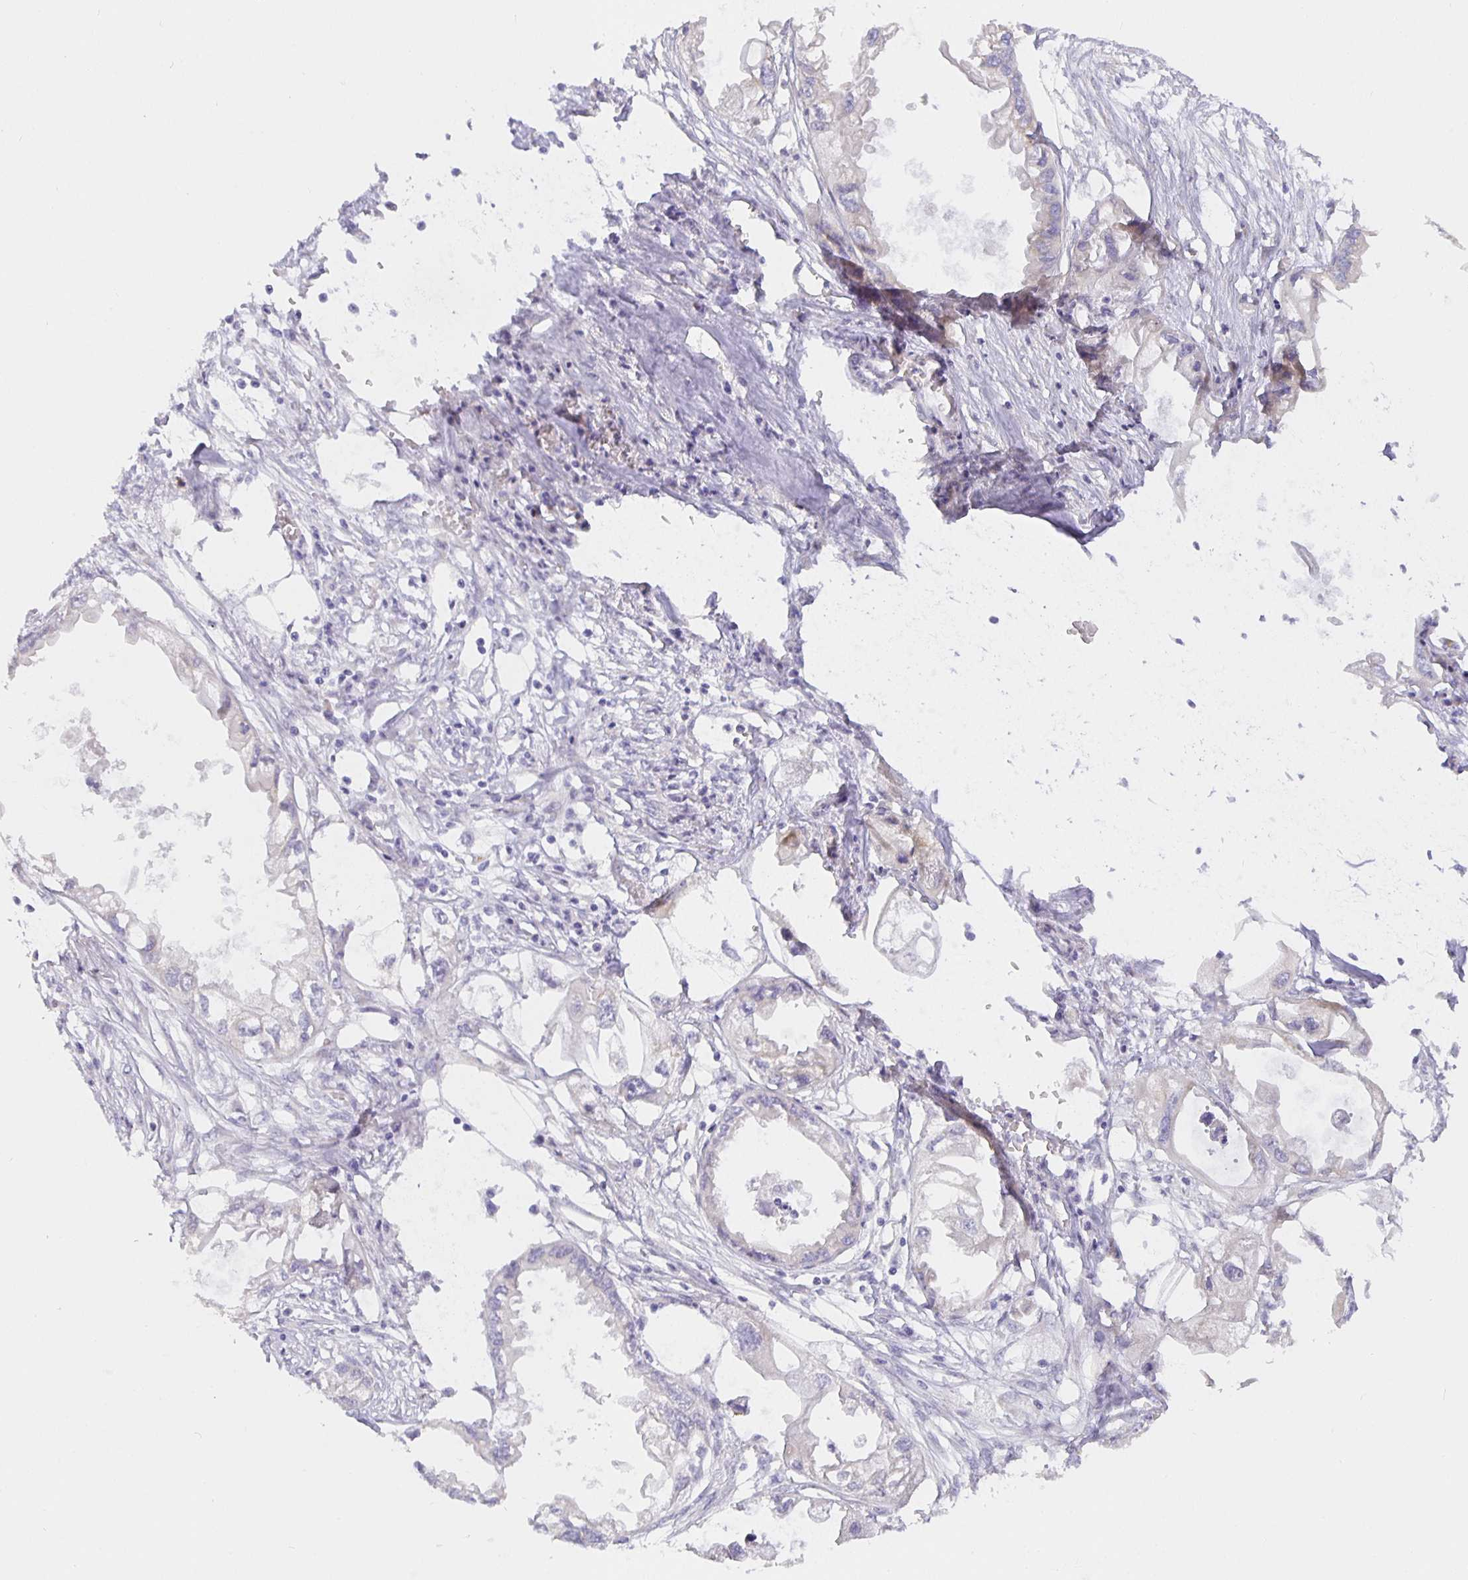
{"staining": {"intensity": "negative", "quantity": "none", "location": "none"}, "tissue": "endometrial cancer", "cell_type": "Tumor cells", "image_type": "cancer", "snomed": [{"axis": "morphology", "description": "Adenocarcinoma, NOS"}, {"axis": "morphology", "description": "Adenocarcinoma, metastatic, NOS"}, {"axis": "topography", "description": "Adipose tissue"}, {"axis": "topography", "description": "Endometrium"}], "caption": "DAB immunohistochemical staining of endometrial cancer (adenocarcinoma) demonstrates no significant positivity in tumor cells. (IHC, brightfield microscopy, high magnification).", "gene": "OPALIN", "patient": {"sex": "female", "age": 67}}